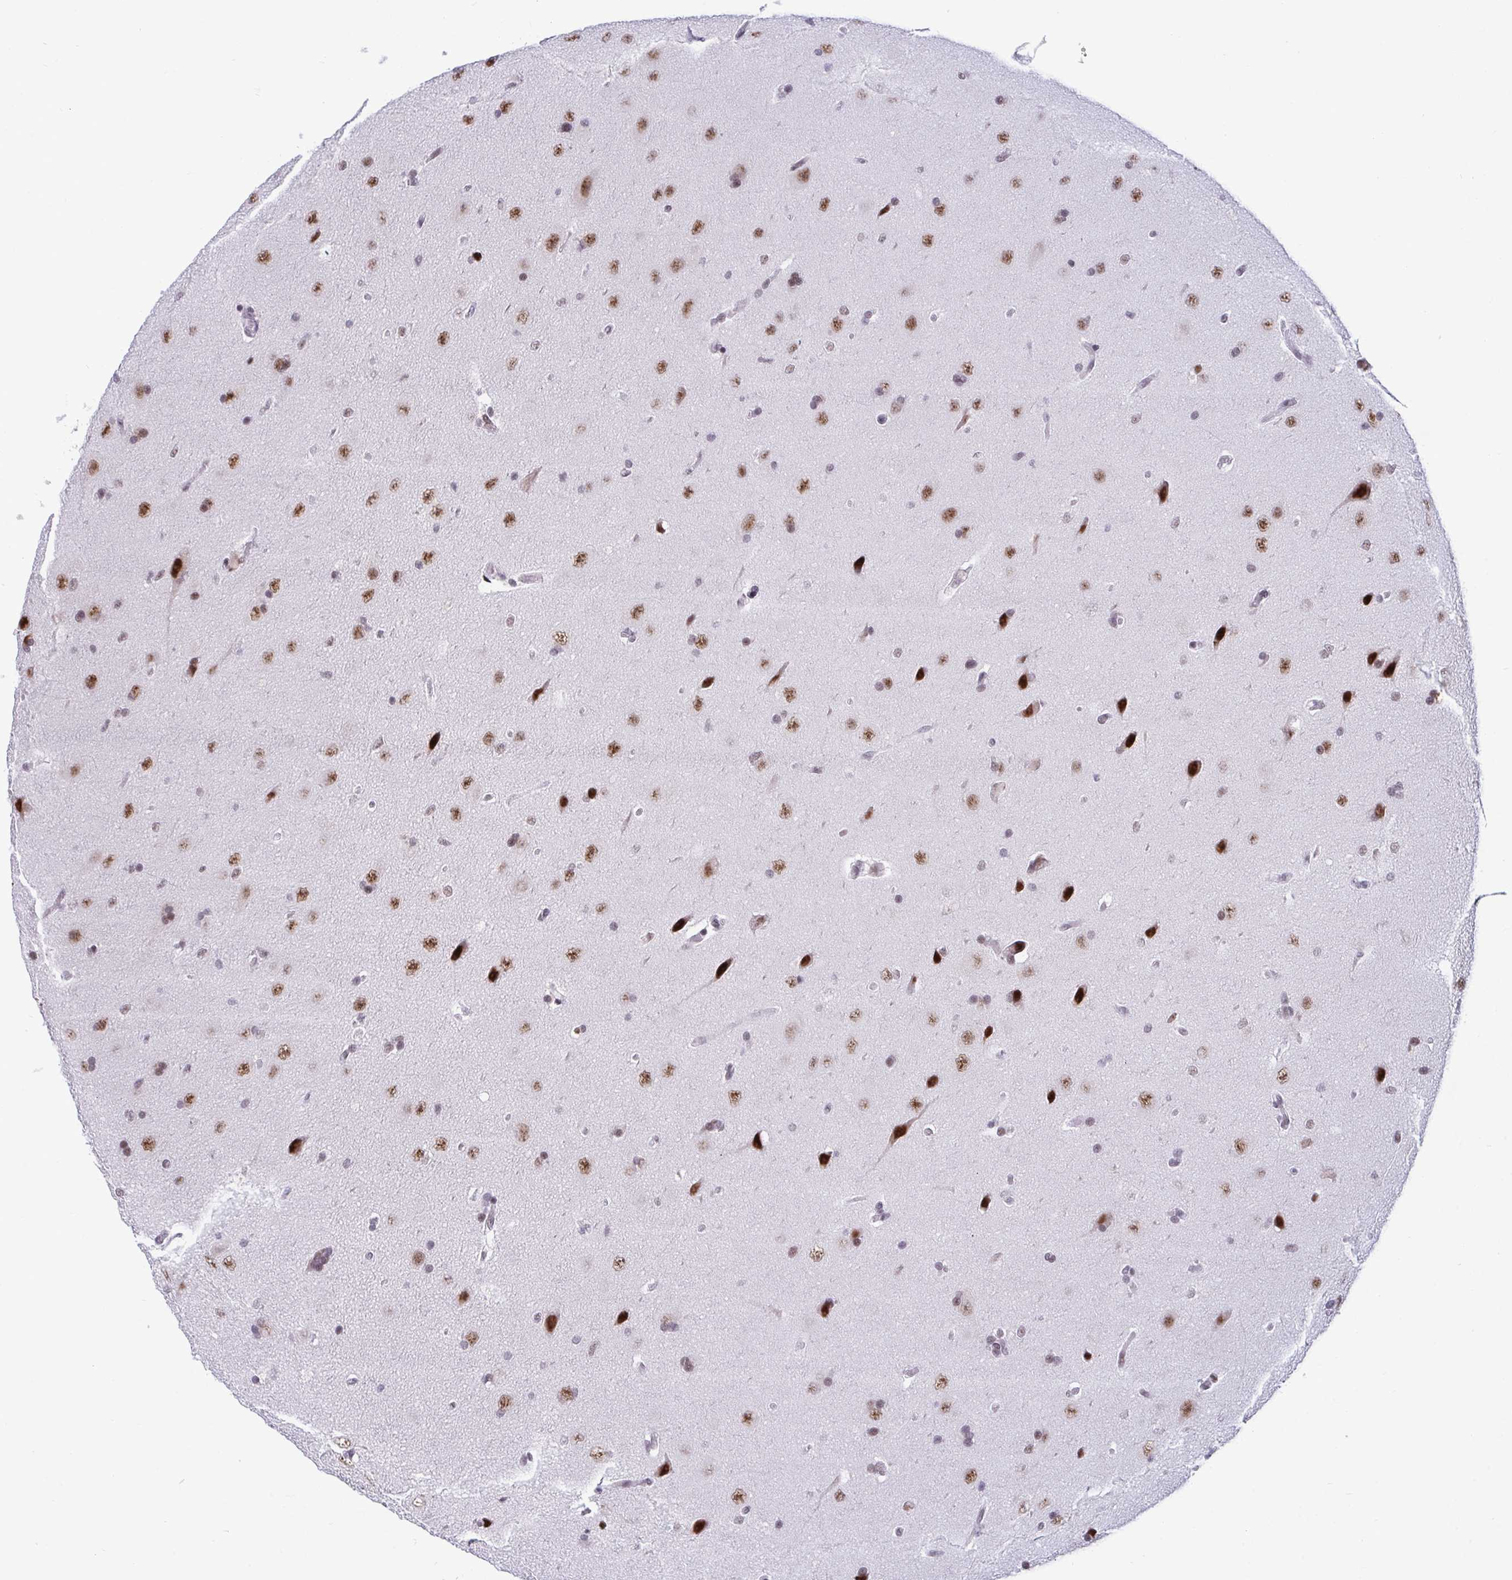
{"staining": {"intensity": "moderate", "quantity": "25%-75%", "location": "nuclear"}, "tissue": "glioma", "cell_type": "Tumor cells", "image_type": "cancer", "snomed": [{"axis": "morphology", "description": "Glioma, malignant, Low grade"}, {"axis": "topography", "description": "Brain"}], "caption": "Protein staining of malignant glioma (low-grade) tissue reveals moderate nuclear positivity in about 25%-75% of tumor cells.", "gene": "WBP11", "patient": {"sex": "female", "age": 54}}